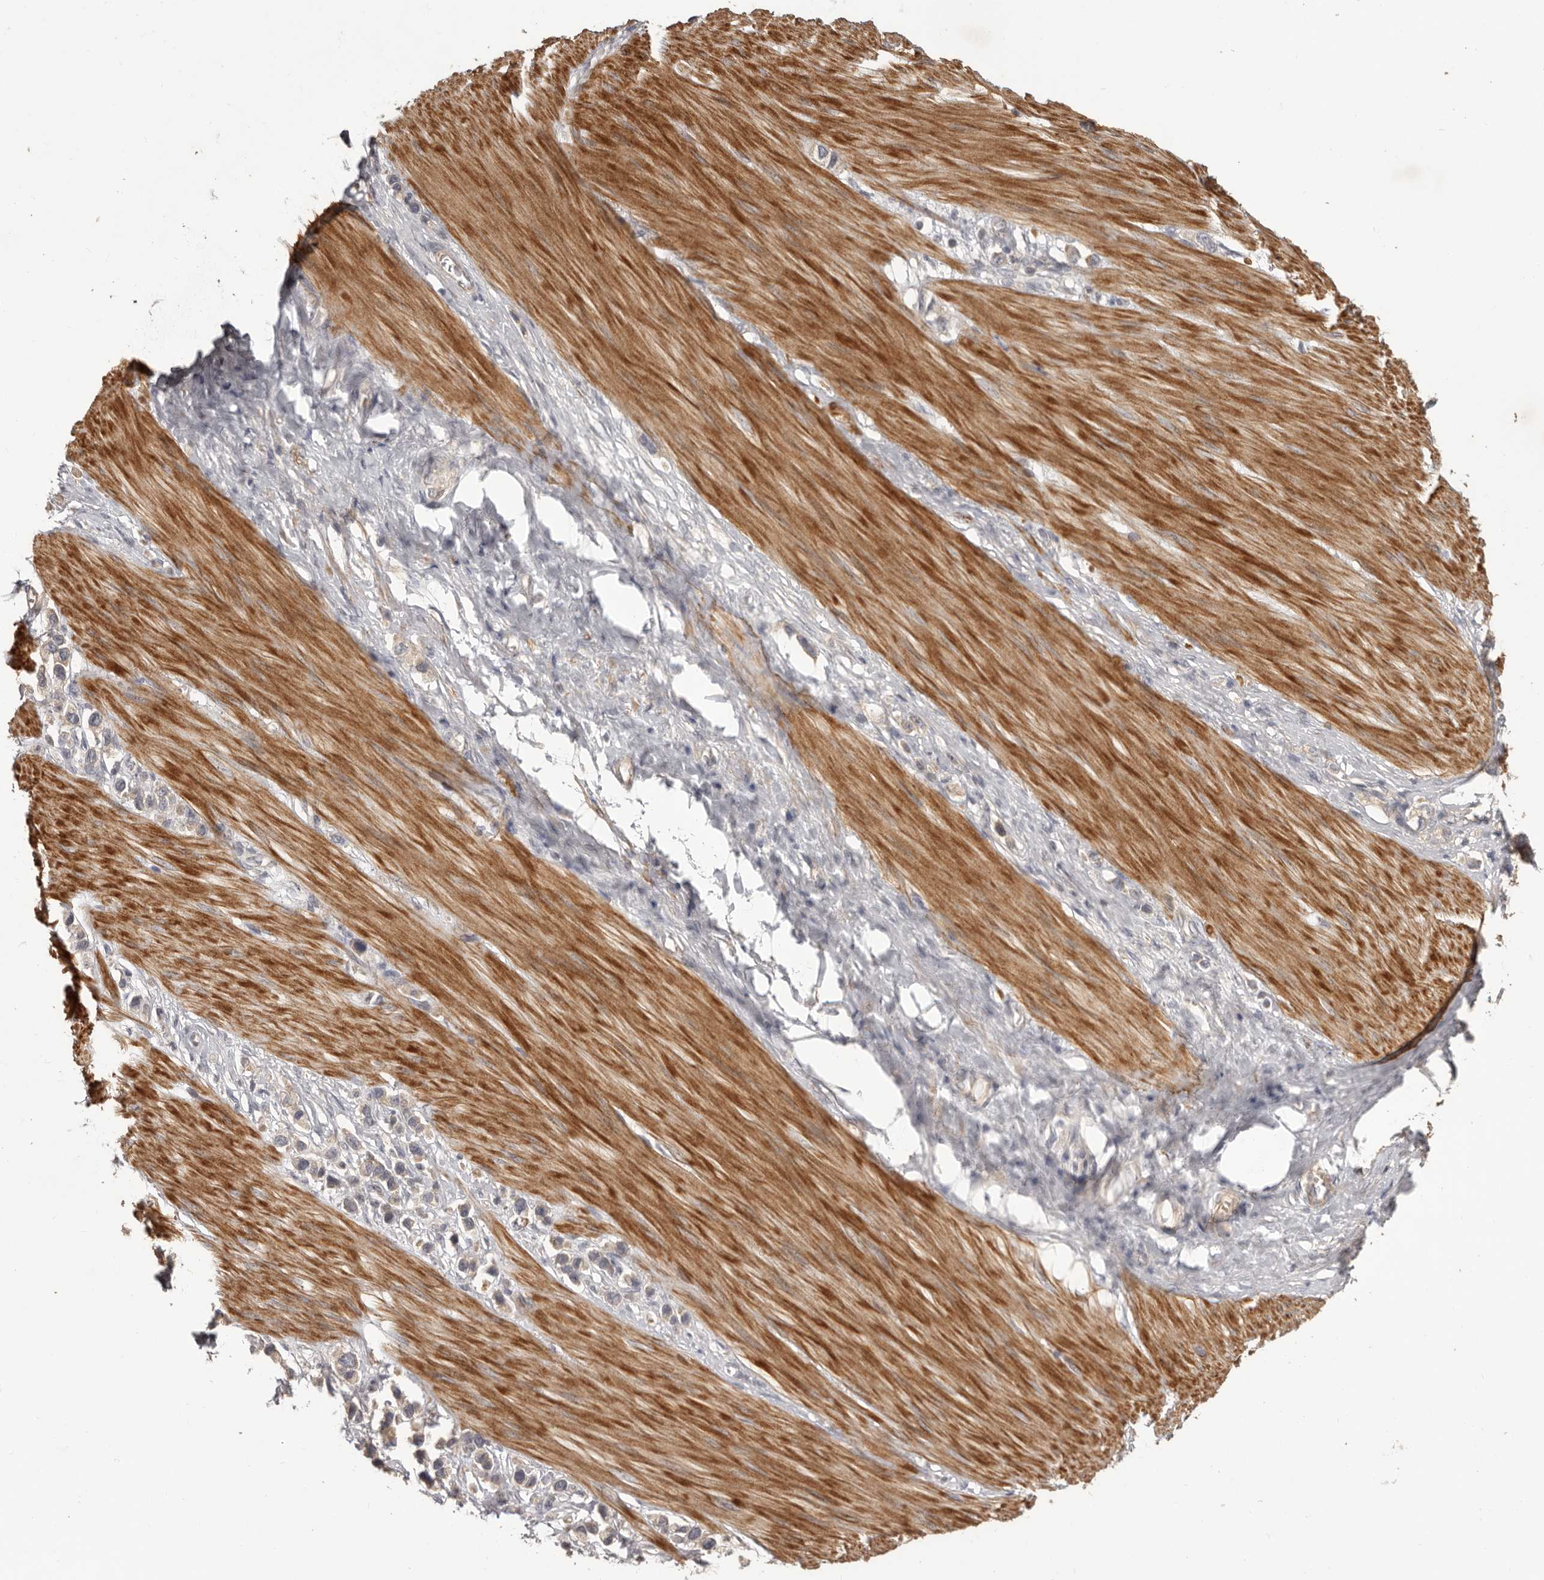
{"staining": {"intensity": "weak", "quantity": "<25%", "location": "cytoplasmic/membranous"}, "tissue": "stomach cancer", "cell_type": "Tumor cells", "image_type": "cancer", "snomed": [{"axis": "morphology", "description": "Adenocarcinoma, NOS"}, {"axis": "topography", "description": "Stomach"}], "caption": "Immunohistochemistry of adenocarcinoma (stomach) shows no positivity in tumor cells.", "gene": "HRH1", "patient": {"sex": "female", "age": 65}}